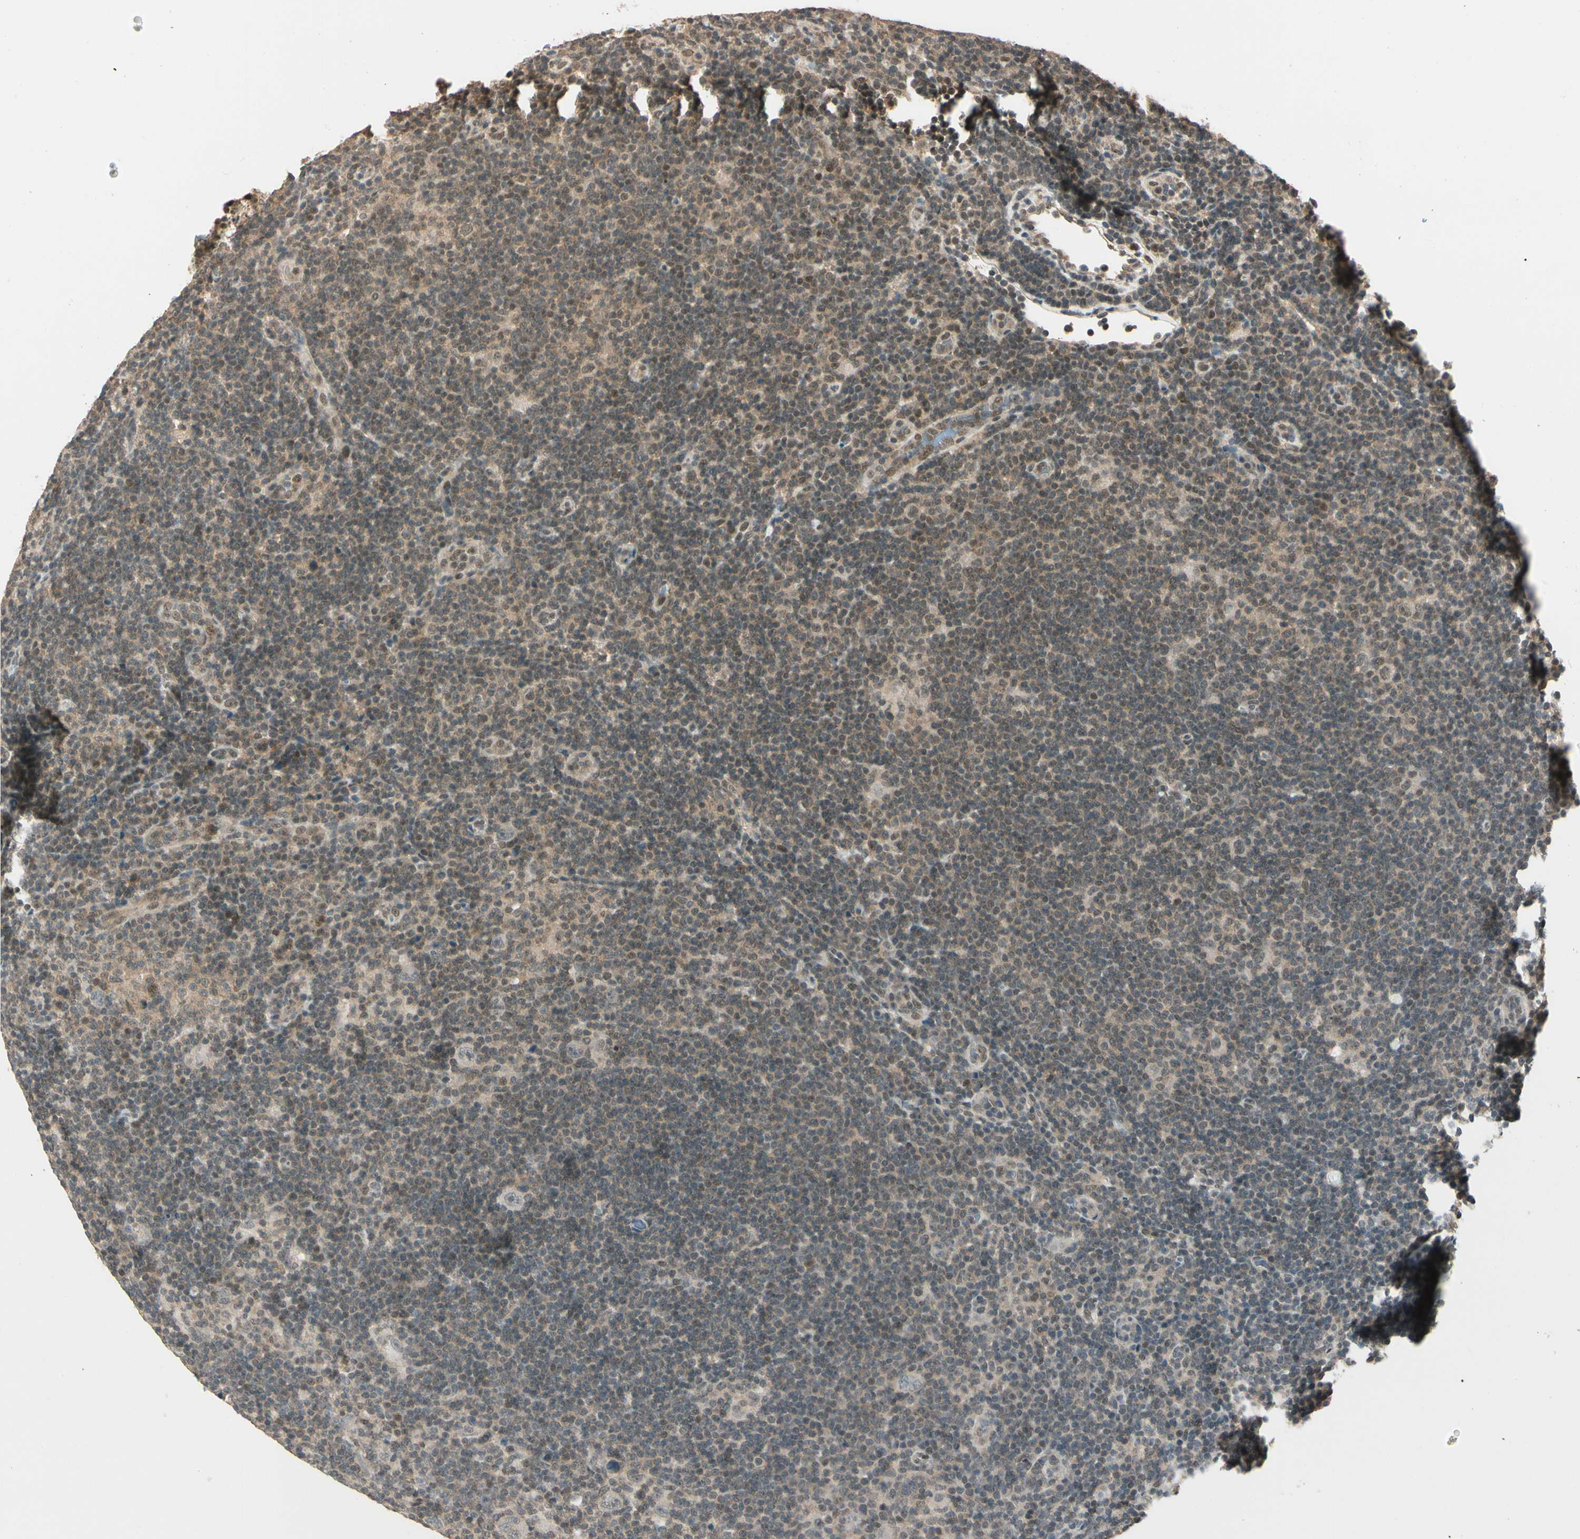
{"staining": {"intensity": "weak", "quantity": "25%-75%", "location": "cytoplasmic/membranous,nuclear"}, "tissue": "lymphoma", "cell_type": "Tumor cells", "image_type": "cancer", "snomed": [{"axis": "morphology", "description": "Hodgkin's disease, NOS"}, {"axis": "topography", "description": "Lymph node"}], "caption": "Brown immunohistochemical staining in Hodgkin's disease demonstrates weak cytoplasmic/membranous and nuclear staining in approximately 25%-75% of tumor cells. (brown staining indicates protein expression, while blue staining denotes nuclei).", "gene": "ZSCAN12", "patient": {"sex": "female", "age": 57}}